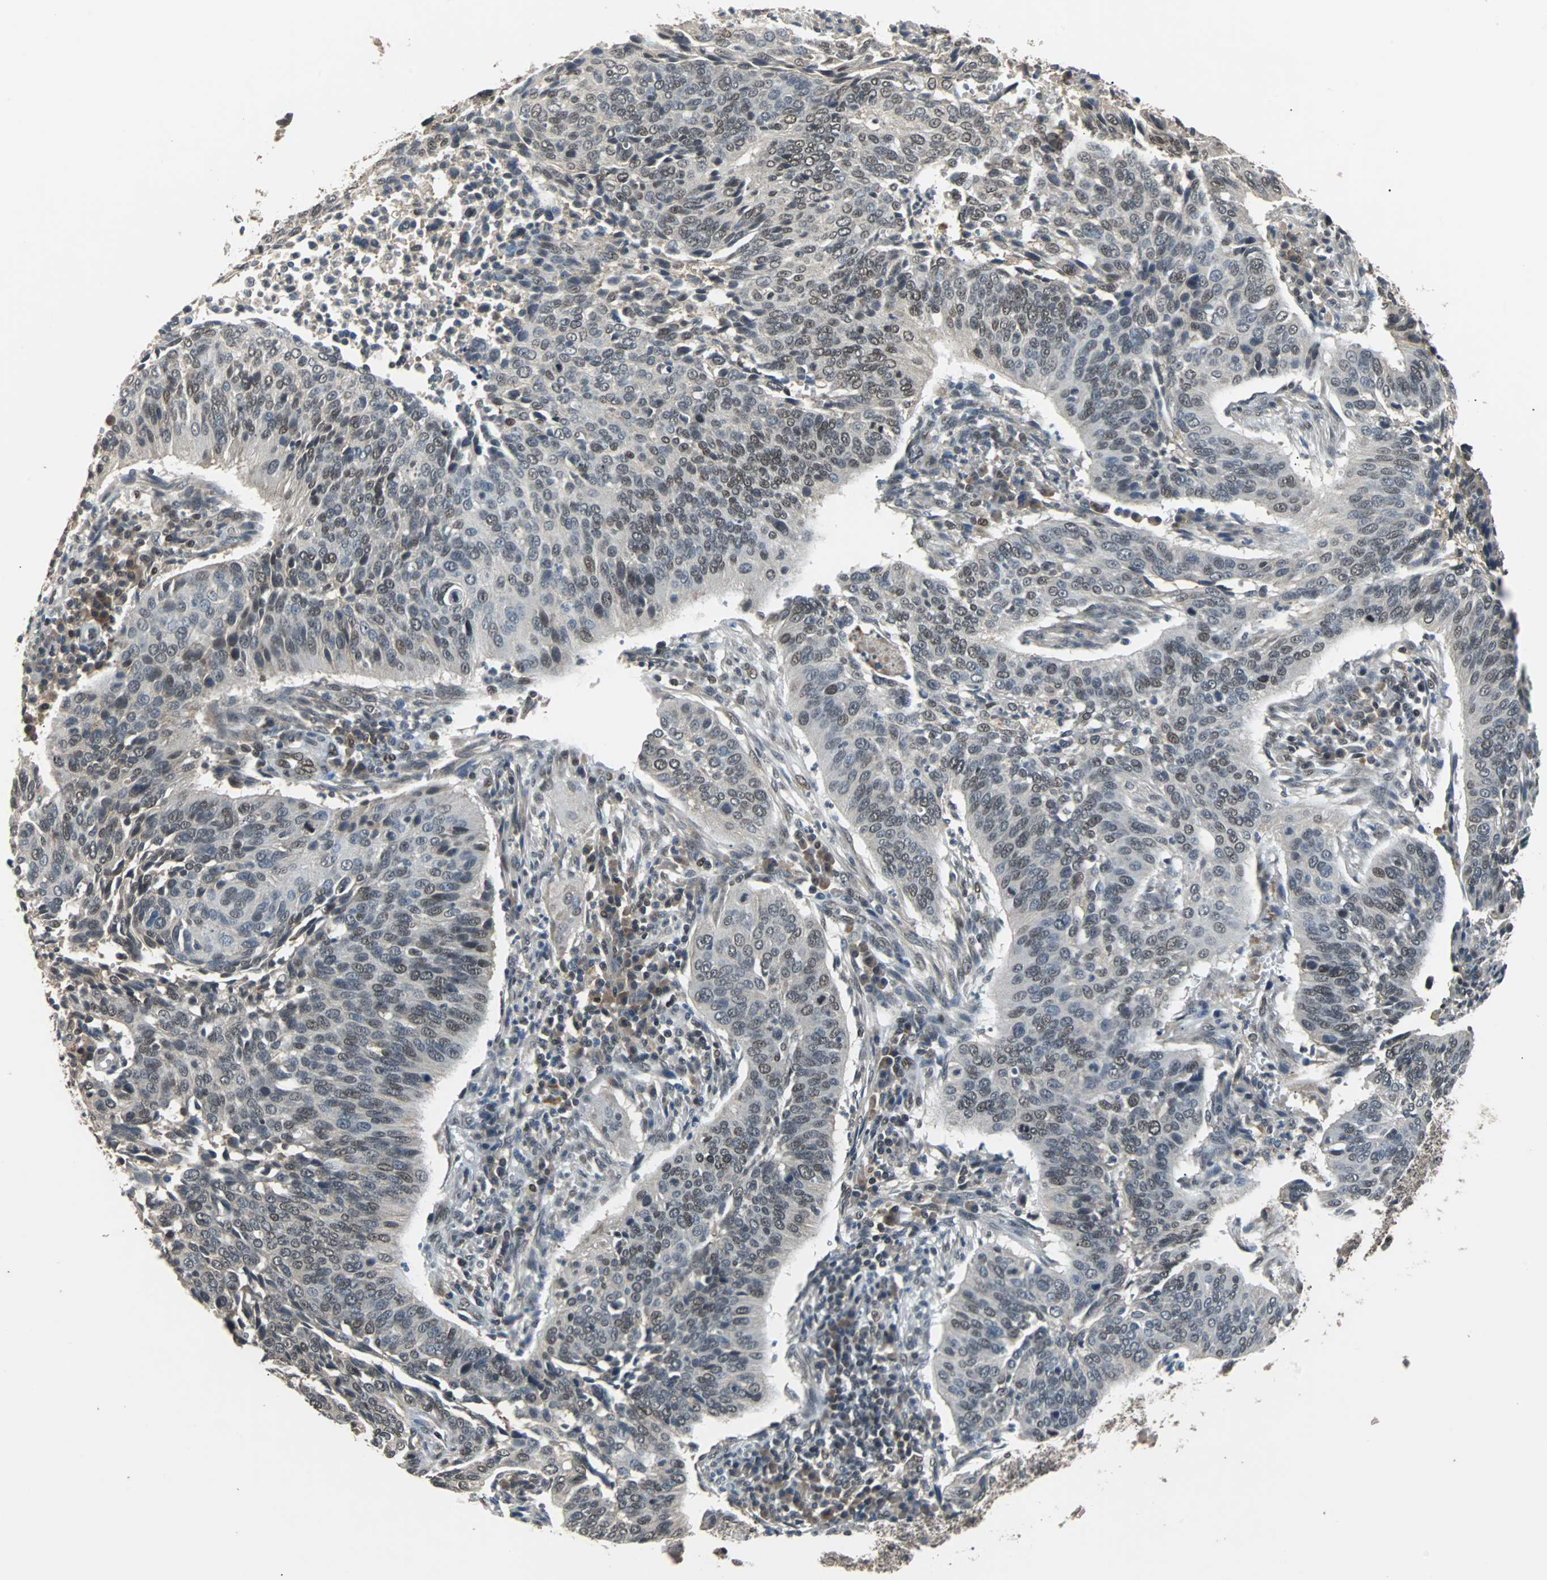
{"staining": {"intensity": "weak", "quantity": "<25%", "location": "nuclear"}, "tissue": "cervical cancer", "cell_type": "Tumor cells", "image_type": "cancer", "snomed": [{"axis": "morphology", "description": "Squamous cell carcinoma, NOS"}, {"axis": "topography", "description": "Cervix"}], "caption": "DAB immunohistochemical staining of cervical squamous cell carcinoma displays no significant positivity in tumor cells. (Immunohistochemistry (ihc), brightfield microscopy, high magnification).", "gene": "PHC1", "patient": {"sex": "female", "age": 39}}